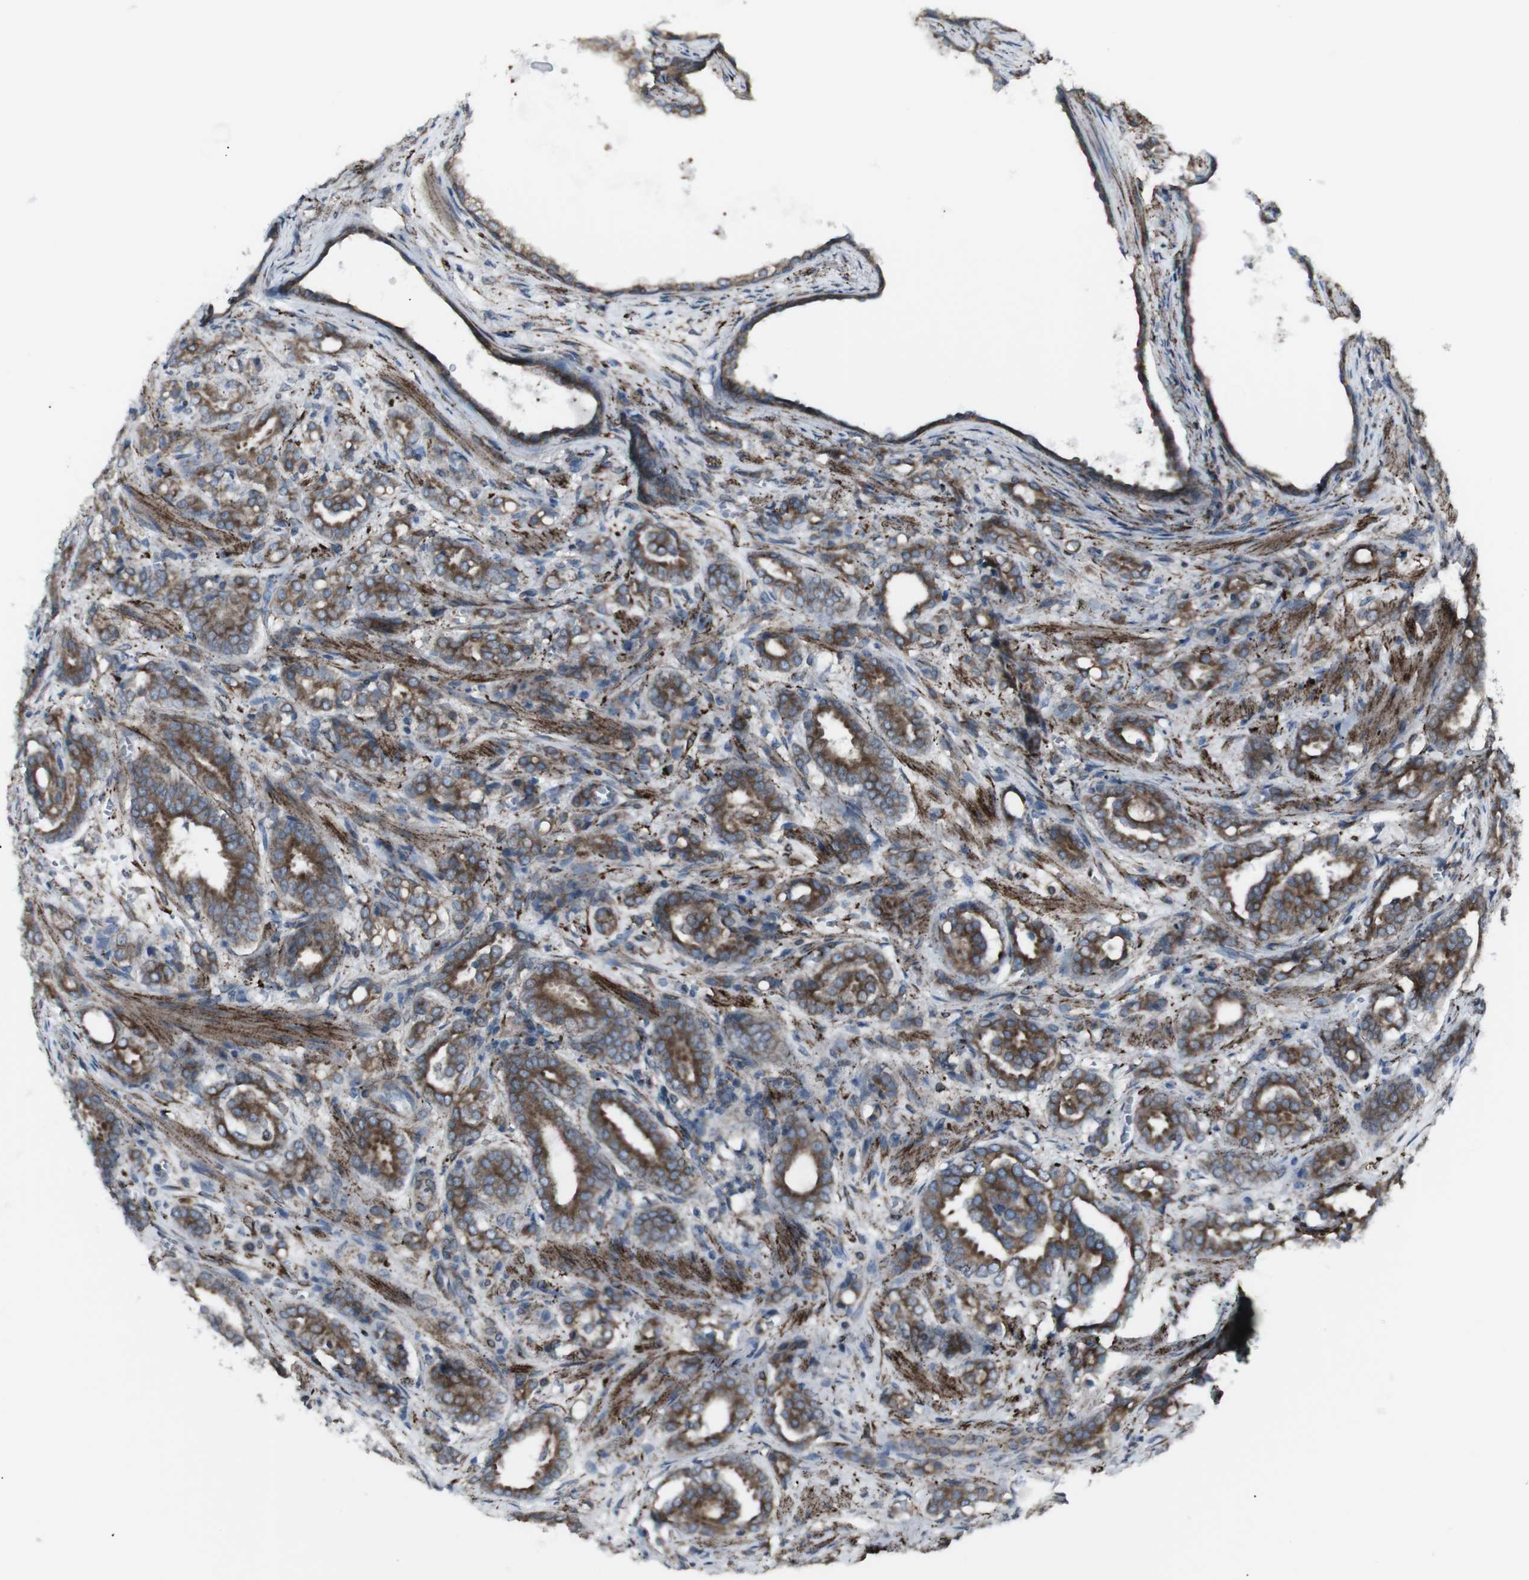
{"staining": {"intensity": "moderate", "quantity": ">75%", "location": "cytoplasmic/membranous"}, "tissue": "prostate cancer", "cell_type": "Tumor cells", "image_type": "cancer", "snomed": [{"axis": "morphology", "description": "Adenocarcinoma, High grade"}, {"axis": "topography", "description": "Prostate"}], "caption": "An immunohistochemistry photomicrograph of neoplastic tissue is shown. Protein staining in brown labels moderate cytoplasmic/membranous positivity in prostate adenocarcinoma (high-grade) within tumor cells. Nuclei are stained in blue.", "gene": "LNPK", "patient": {"sex": "male", "age": 64}}